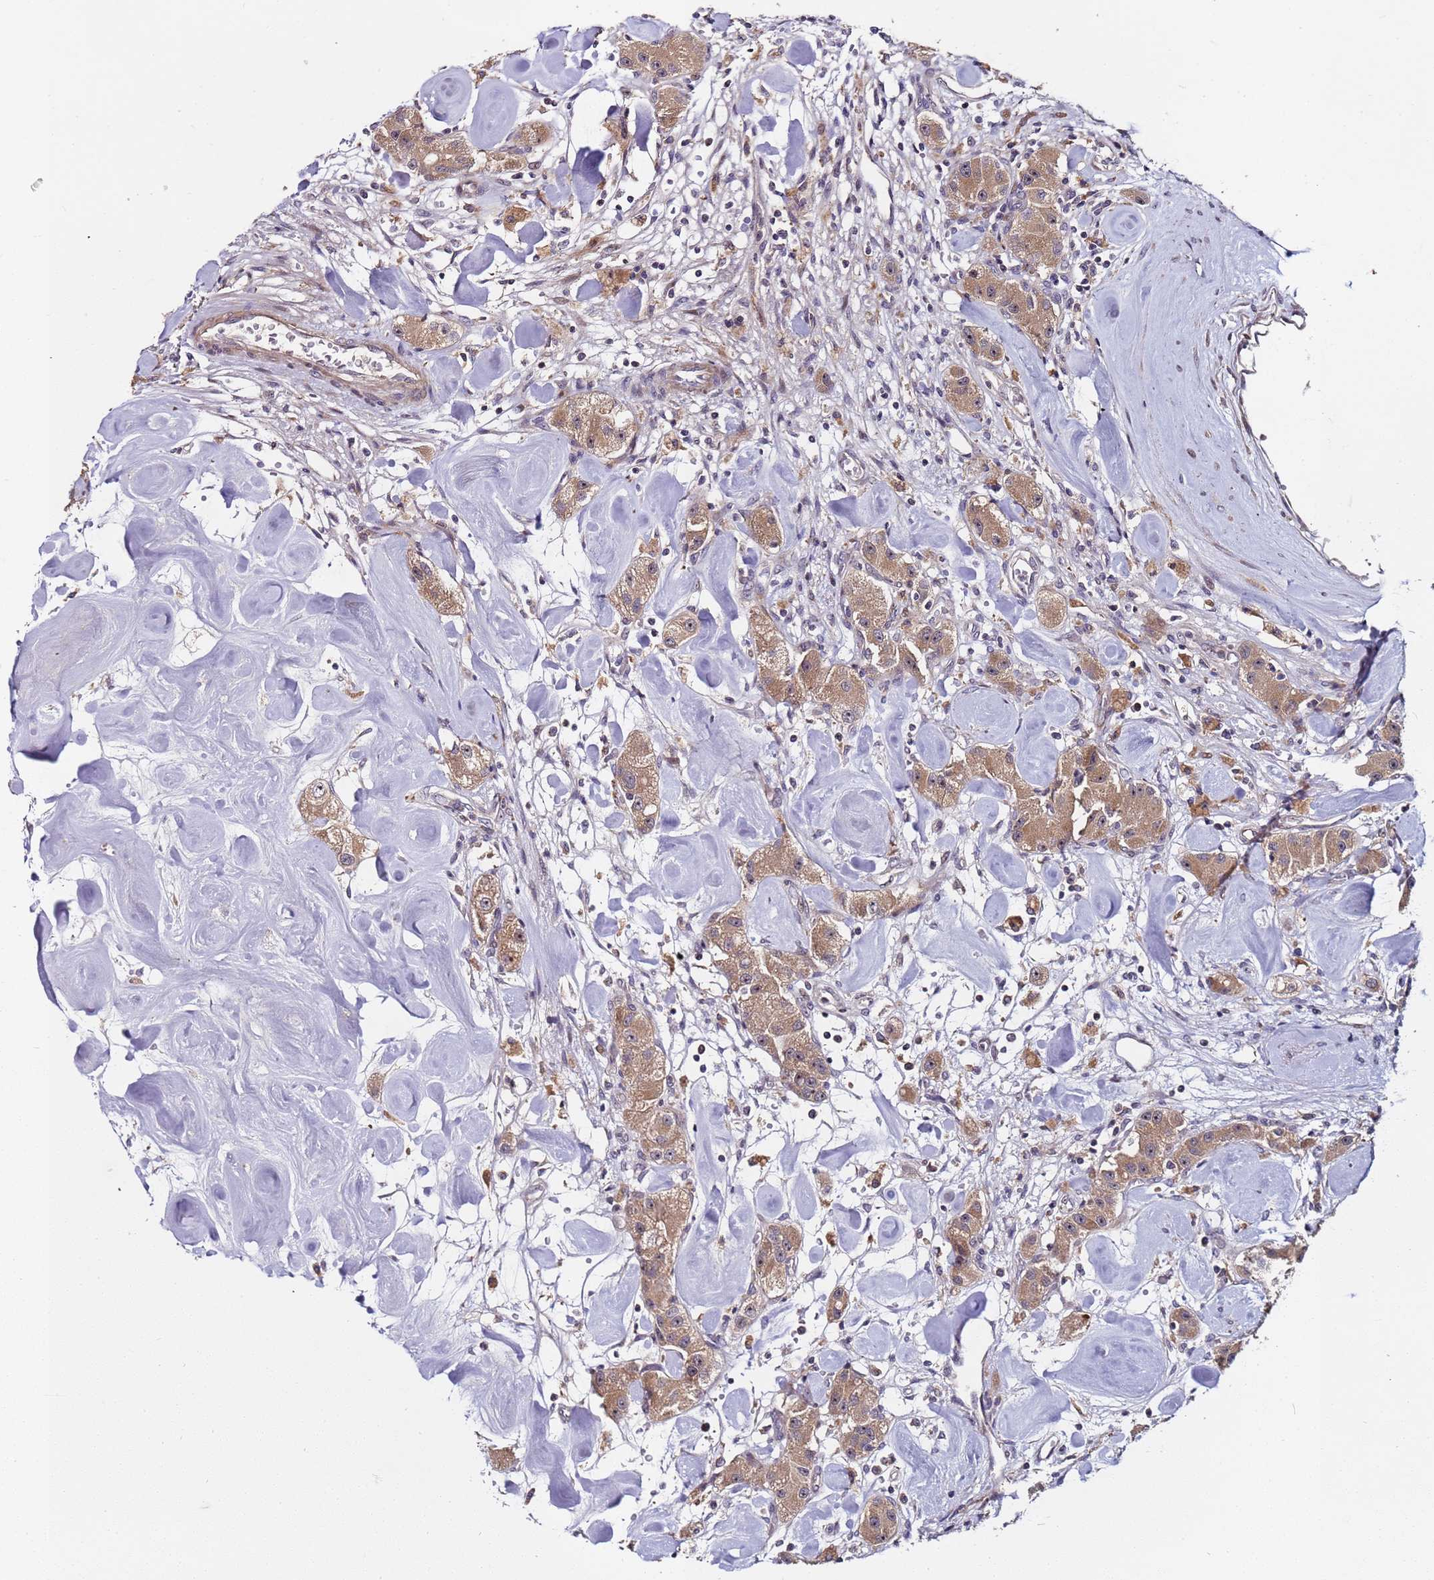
{"staining": {"intensity": "moderate", "quantity": ">75%", "location": "cytoplasmic/membranous,nuclear"}, "tissue": "carcinoid", "cell_type": "Tumor cells", "image_type": "cancer", "snomed": [{"axis": "morphology", "description": "Carcinoid, malignant, NOS"}, {"axis": "topography", "description": "Pancreas"}], "caption": "Carcinoid stained for a protein exhibits moderate cytoplasmic/membranous and nuclear positivity in tumor cells.", "gene": "KRI1", "patient": {"sex": "male", "age": 41}}